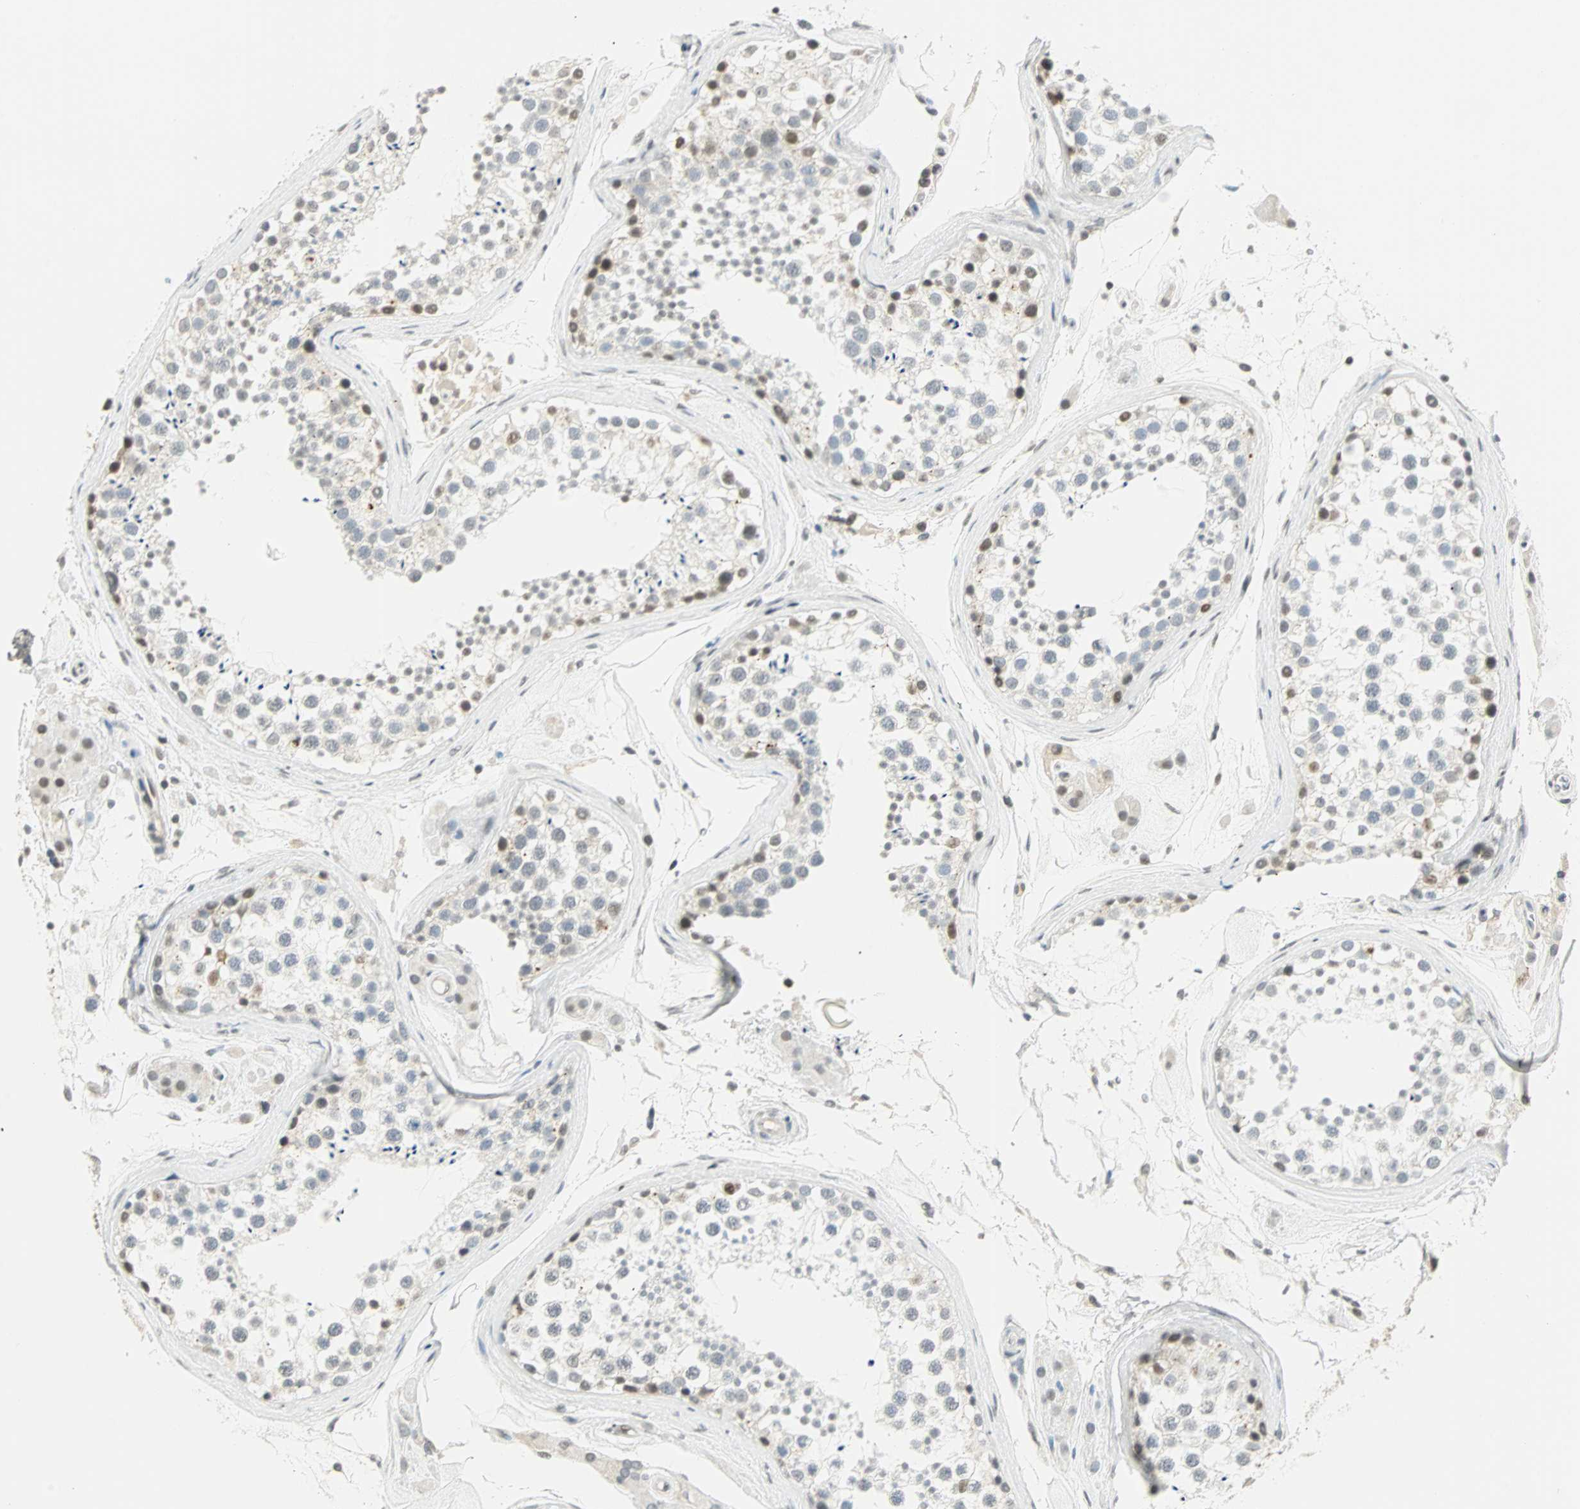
{"staining": {"intensity": "weak", "quantity": "<25%", "location": "nuclear"}, "tissue": "testis", "cell_type": "Cells in seminiferous ducts", "image_type": "normal", "snomed": [{"axis": "morphology", "description": "Normal tissue, NOS"}, {"axis": "topography", "description": "Testis"}], "caption": "Cells in seminiferous ducts are negative for brown protein staining in unremarkable testis. (DAB immunohistochemistry, high magnification).", "gene": "SMAD3", "patient": {"sex": "male", "age": 46}}